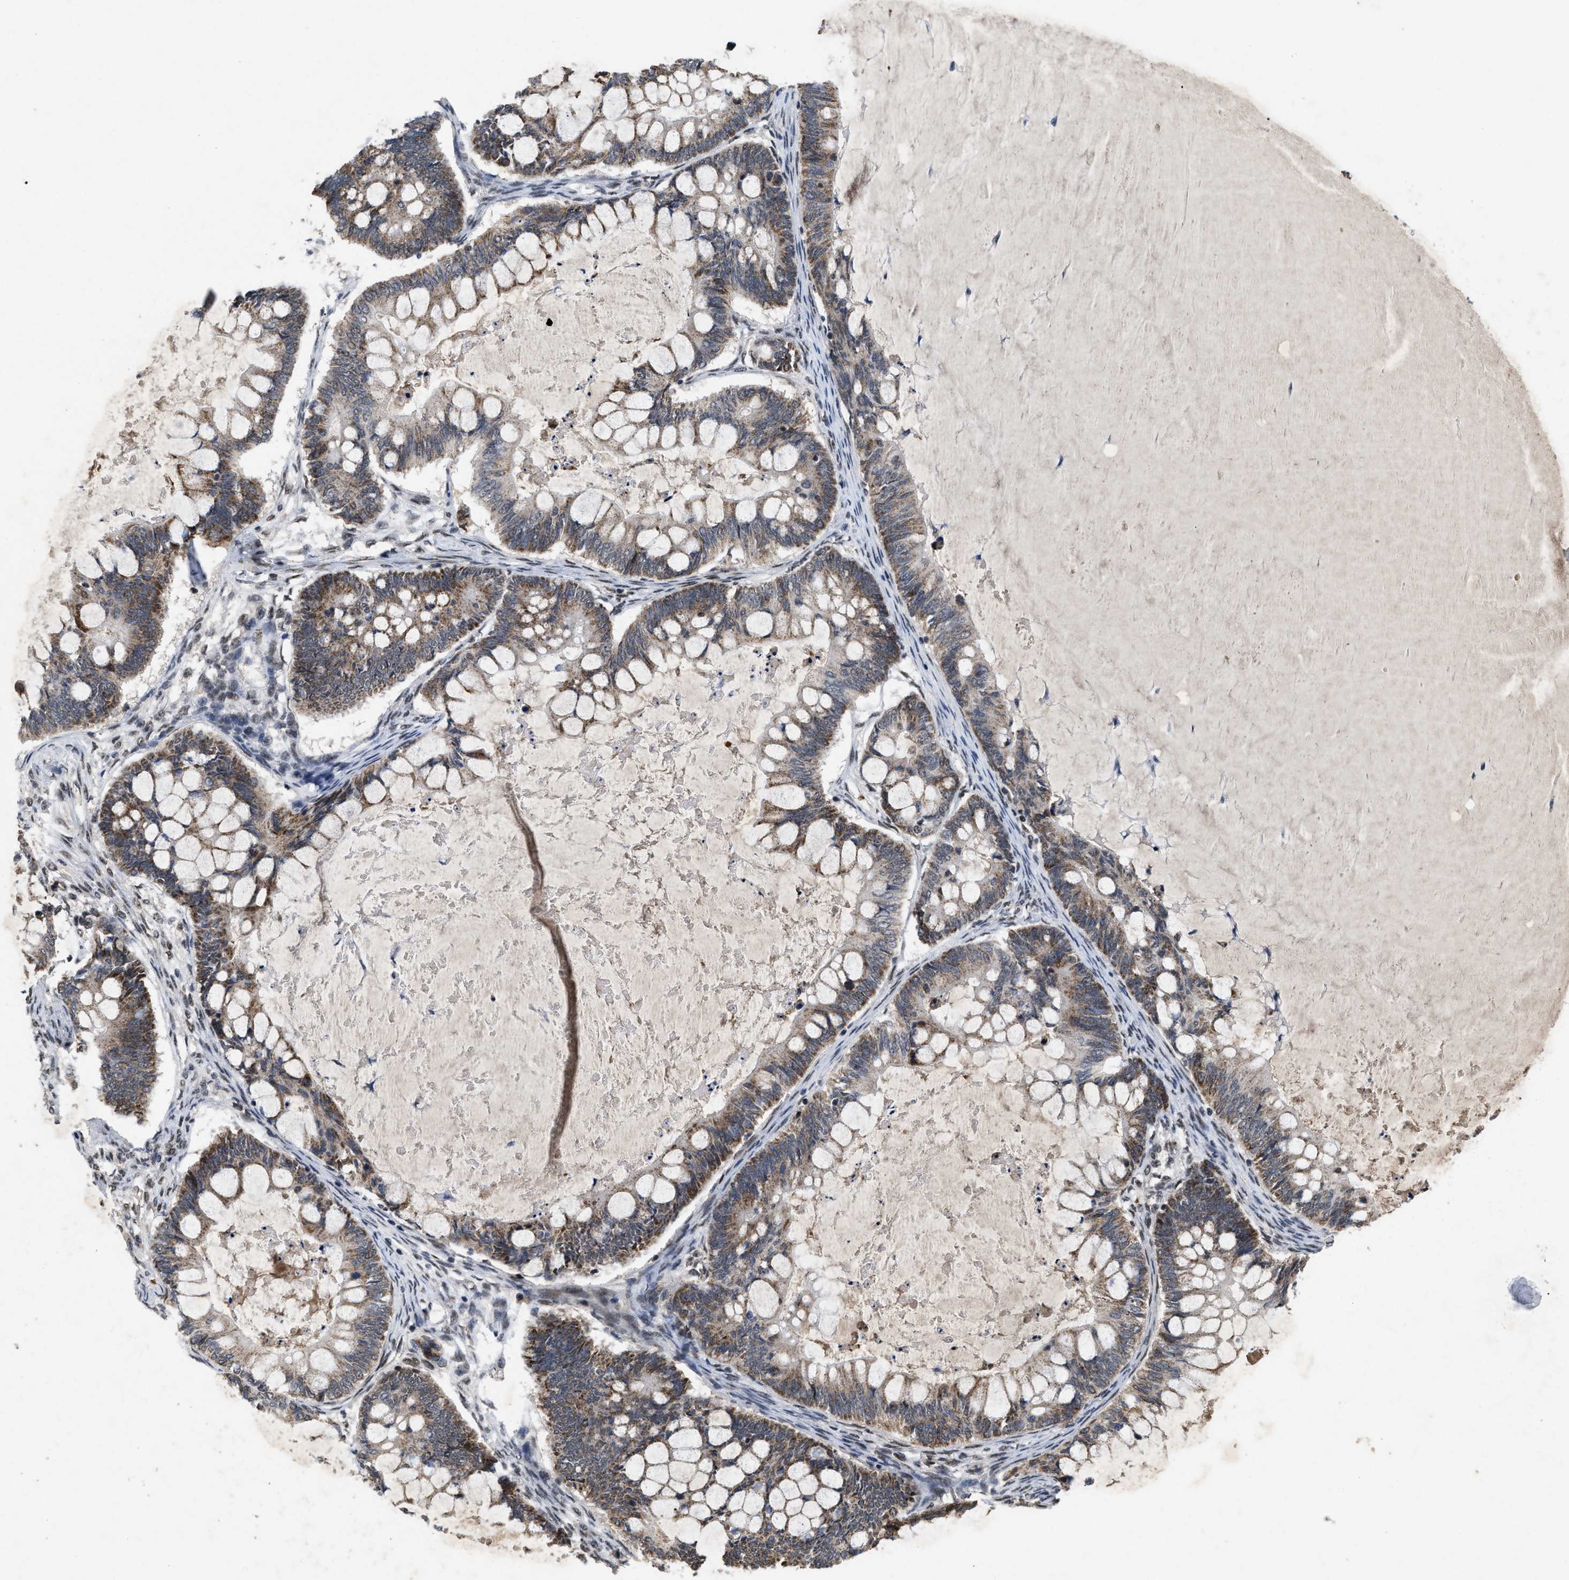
{"staining": {"intensity": "moderate", "quantity": "25%-75%", "location": "cytoplasmic/membranous"}, "tissue": "ovarian cancer", "cell_type": "Tumor cells", "image_type": "cancer", "snomed": [{"axis": "morphology", "description": "Cystadenocarcinoma, mucinous, NOS"}, {"axis": "topography", "description": "Ovary"}], "caption": "This photomicrograph shows ovarian cancer stained with immunohistochemistry to label a protein in brown. The cytoplasmic/membranous of tumor cells show moderate positivity for the protein. Nuclei are counter-stained blue.", "gene": "ZNF346", "patient": {"sex": "female", "age": 61}}